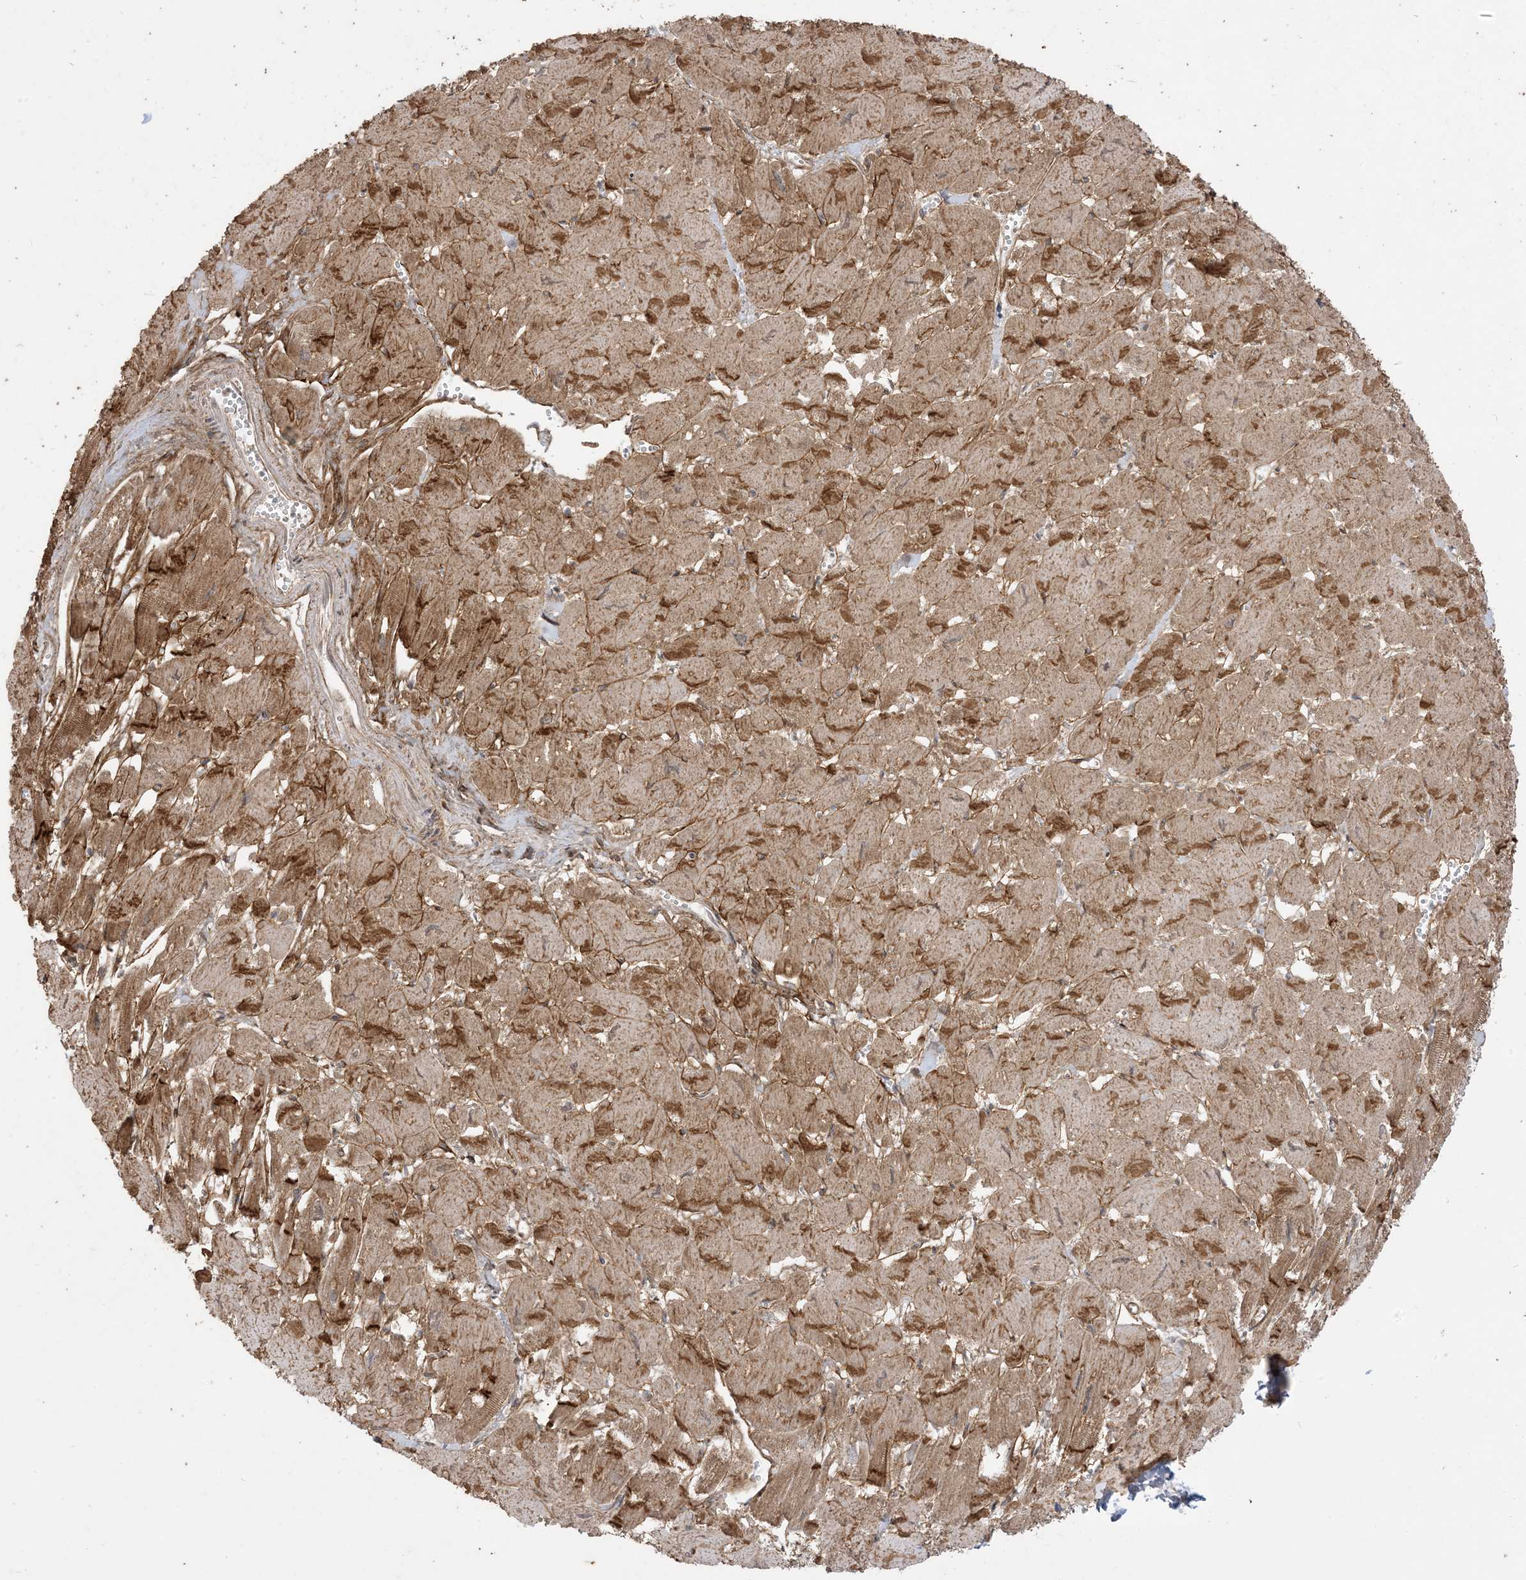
{"staining": {"intensity": "strong", "quantity": ">75%", "location": "cytoplasmic/membranous"}, "tissue": "heart muscle", "cell_type": "Cardiomyocytes", "image_type": "normal", "snomed": [{"axis": "morphology", "description": "Normal tissue, NOS"}, {"axis": "topography", "description": "Heart"}], "caption": "Immunohistochemical staining of unremarkable heart muscle reveals >75% levels of strong cytoplasmic/membranous protein positivity in approximately >75% of cardiomyocytes.", "gene": "SIRT3", "patient": {"sex": "male", "age": 54}}